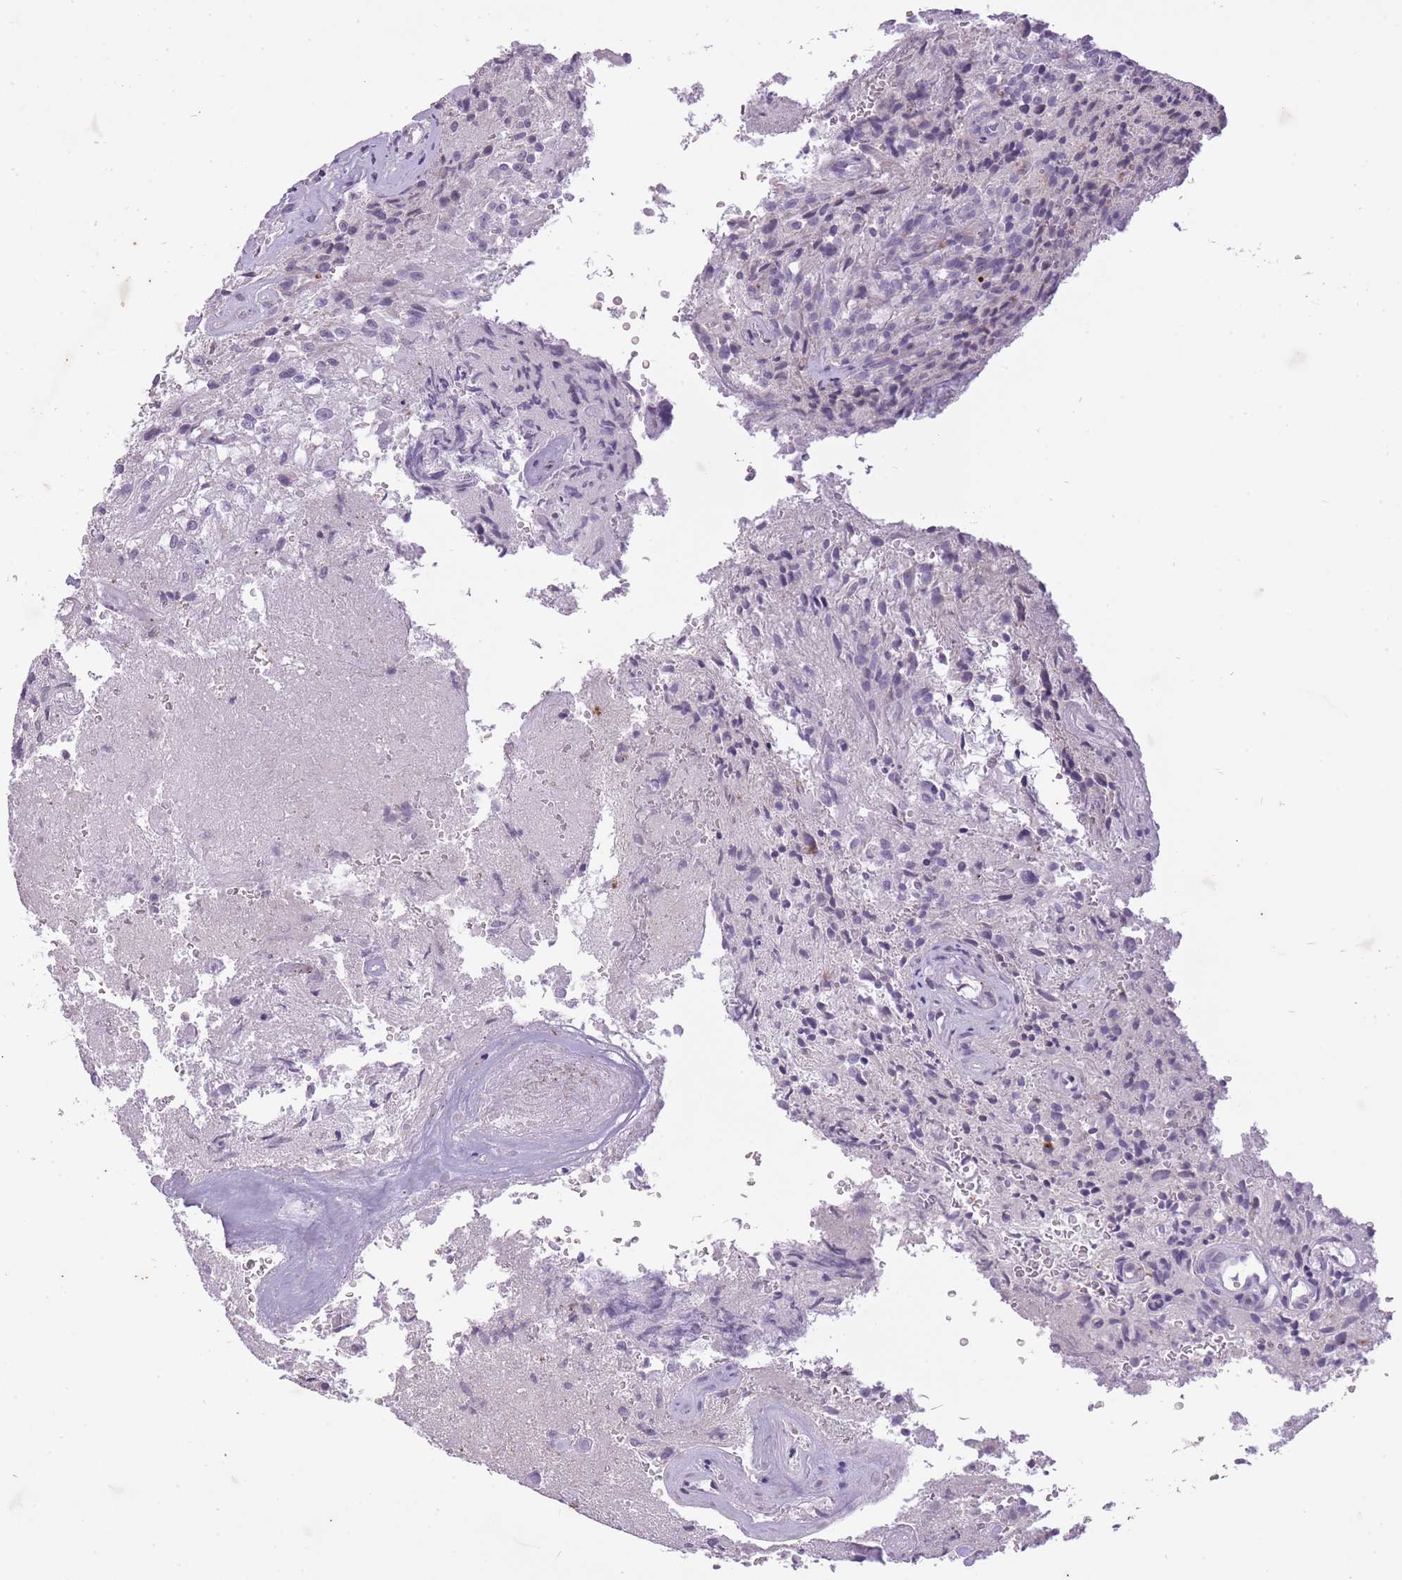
{"staining": {"intensity": "negative", "quantity": "none", "location": "none"}, "tissue": "glioma", "cell_type": "Tumor cells", "image_type": "cancer", "snomed": [{"axis": "morphology", "description": "Normal tissue, NOS"}, {"axis": "morphology", "description": "Glioma, malignant, High grade"}, {"axis": "topography", "description": "Cerebral cortex"}], "caption": "Immunohistochemistry (IHC) histopathology image of neoplastic tissue: glioma stained with DAB demonstrates no significant protein staining in tumor cells.", "gene": "CNTNAP3", "patient": {"sex": "male", "age": 56}}